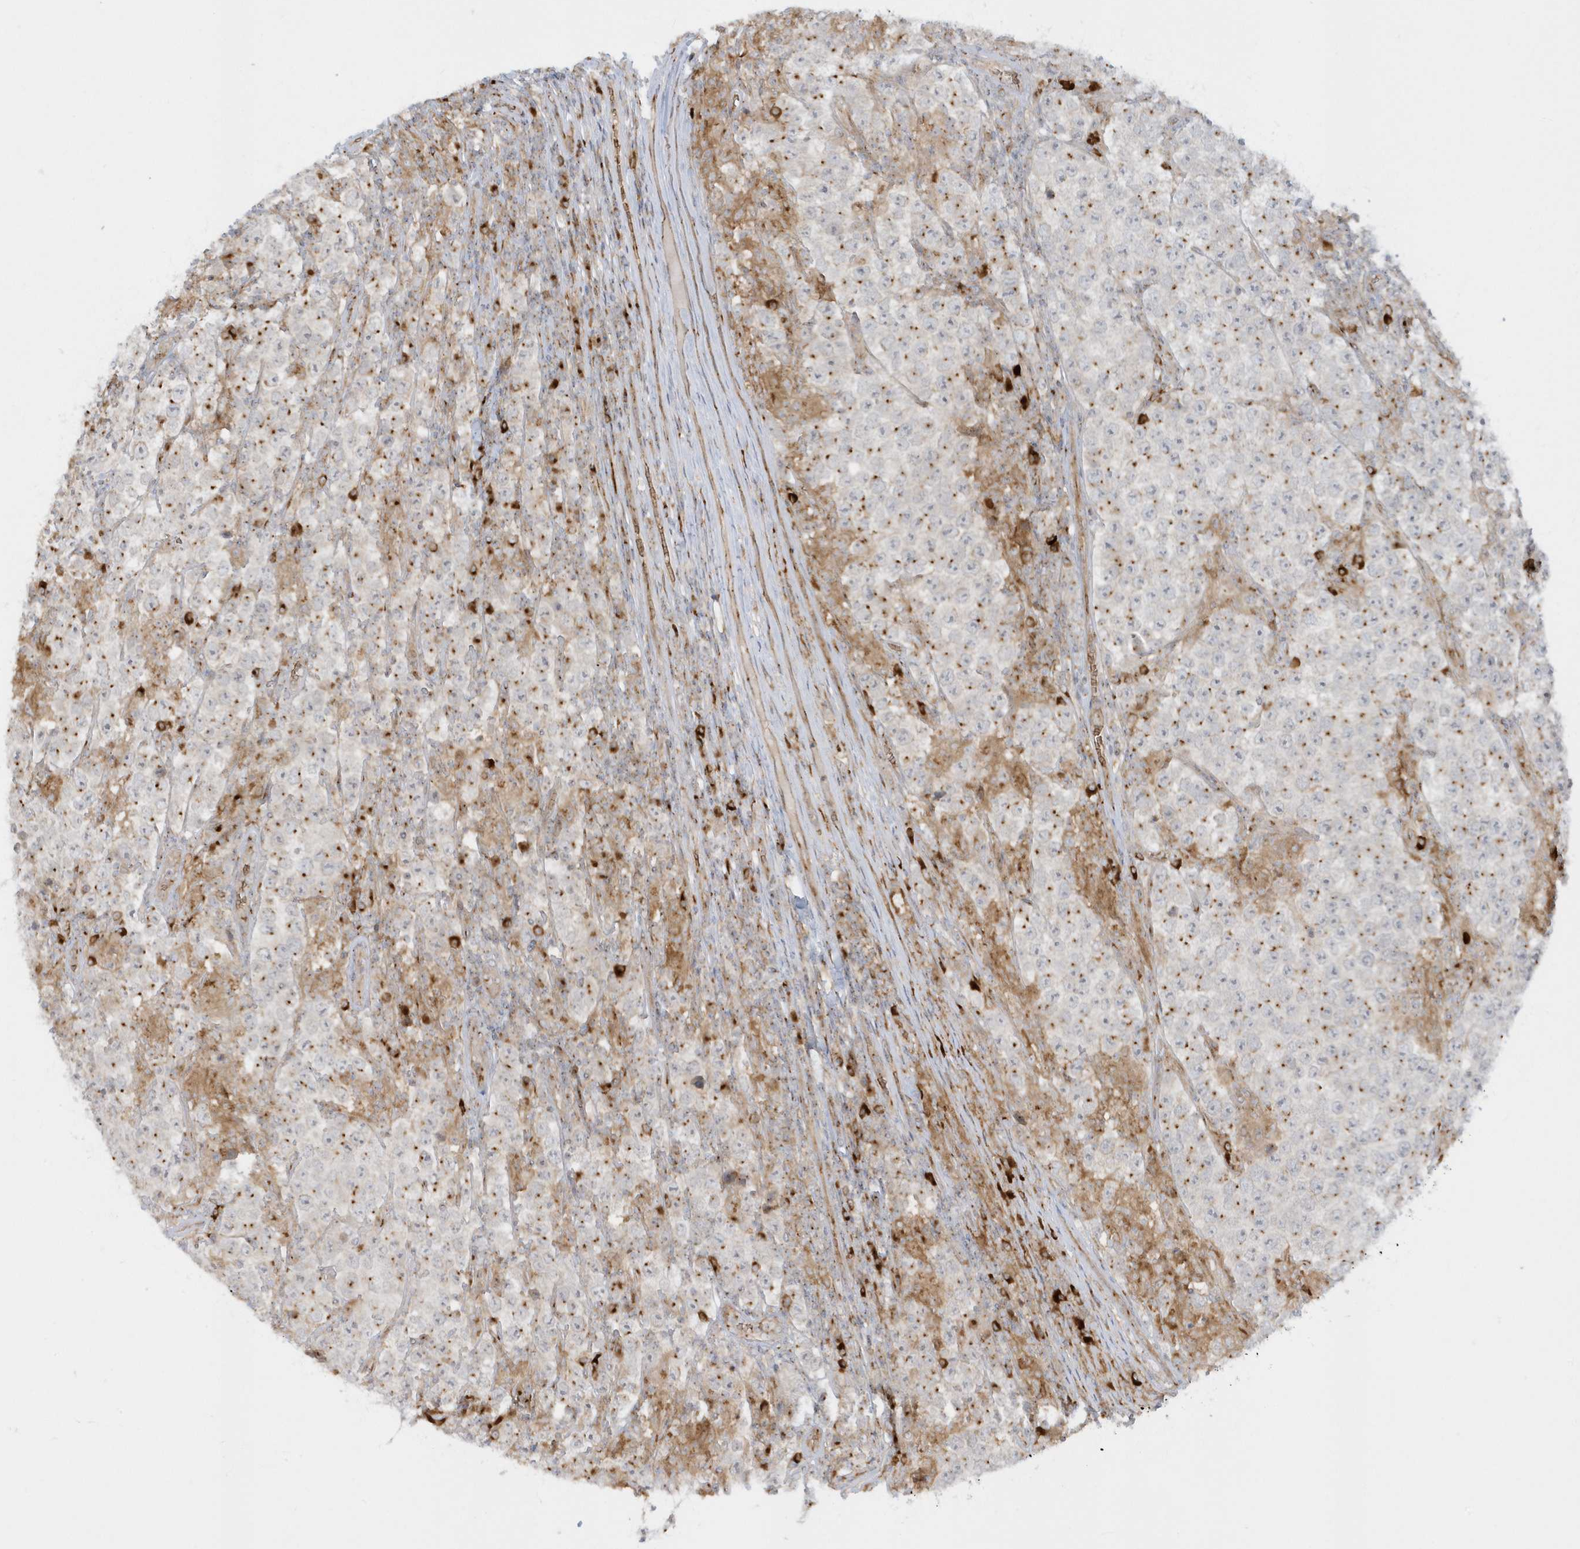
{"staining": {"intensity": "moderate", "quantity": "25%-75%", "location": "cytoplasmic/membranous"}, "tissue": "testis cancer", "cell_type": "Tumor cells", "image_type": "cancer", "snomed": [{"axis": "morphology", "description": "Normal tissue, NOS"}, {"axis": "morphology", "description": "Urothelial carcinoma, High grade"}, {"axis": "morphology", "description": "Seminoma, NOS"}, {"axis": "morphology", "description": "Carcinoma, Embryonal, NOS"}, {"axis": "topography", "description": "Urinary bladder"}, {"axis": "topography", "description": "Testis"}], "caption": "IHC image of embryonal carcinoma (testis) stained for a protein (brown), which demonstrates medium levels of moderate cytoplasmic/membranous expression in about 25%-75% of tumor cells.", "gene": "RPP40", "patient": {"sex": "male", "age": 41}}